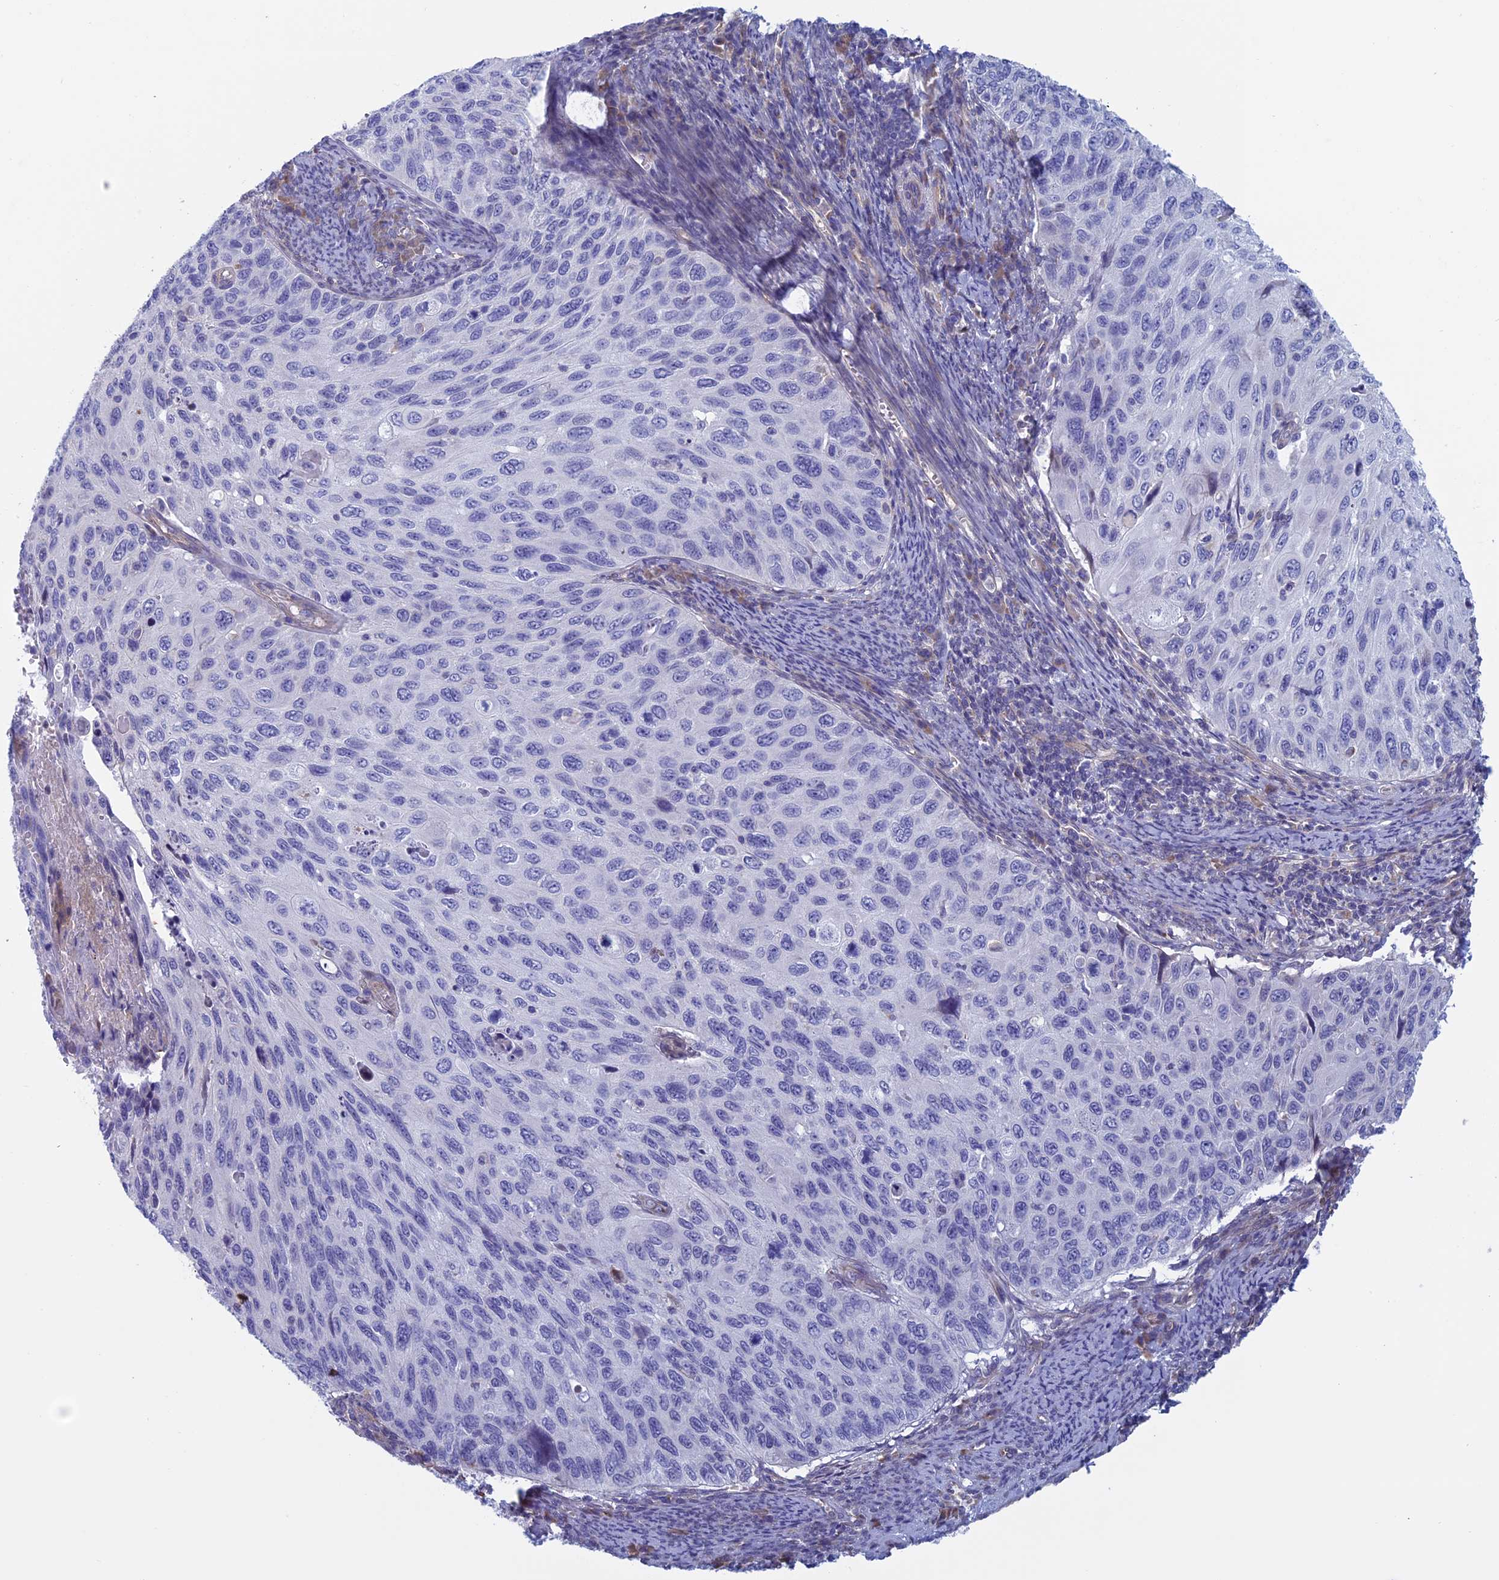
{"staining": {"intensity": "negative", "quantity": "none", "location": "none"}, "tissue": "cervical cancer", "cell_type": "Tumor cells", "image_type": "cancer", "snomed": [{"axis": "morphology", "description": "Squamous cell carcinoma, NOS"}, {"axis": "topography", "description": "Cervix"}], "caption": "This is an immunohistochemistry micrograph of squamous cell carcinoma (cervical). There is no expression in tumor cells.", "gene": "BCL2L10", "patient": {"sex": "female", "age": 70}}